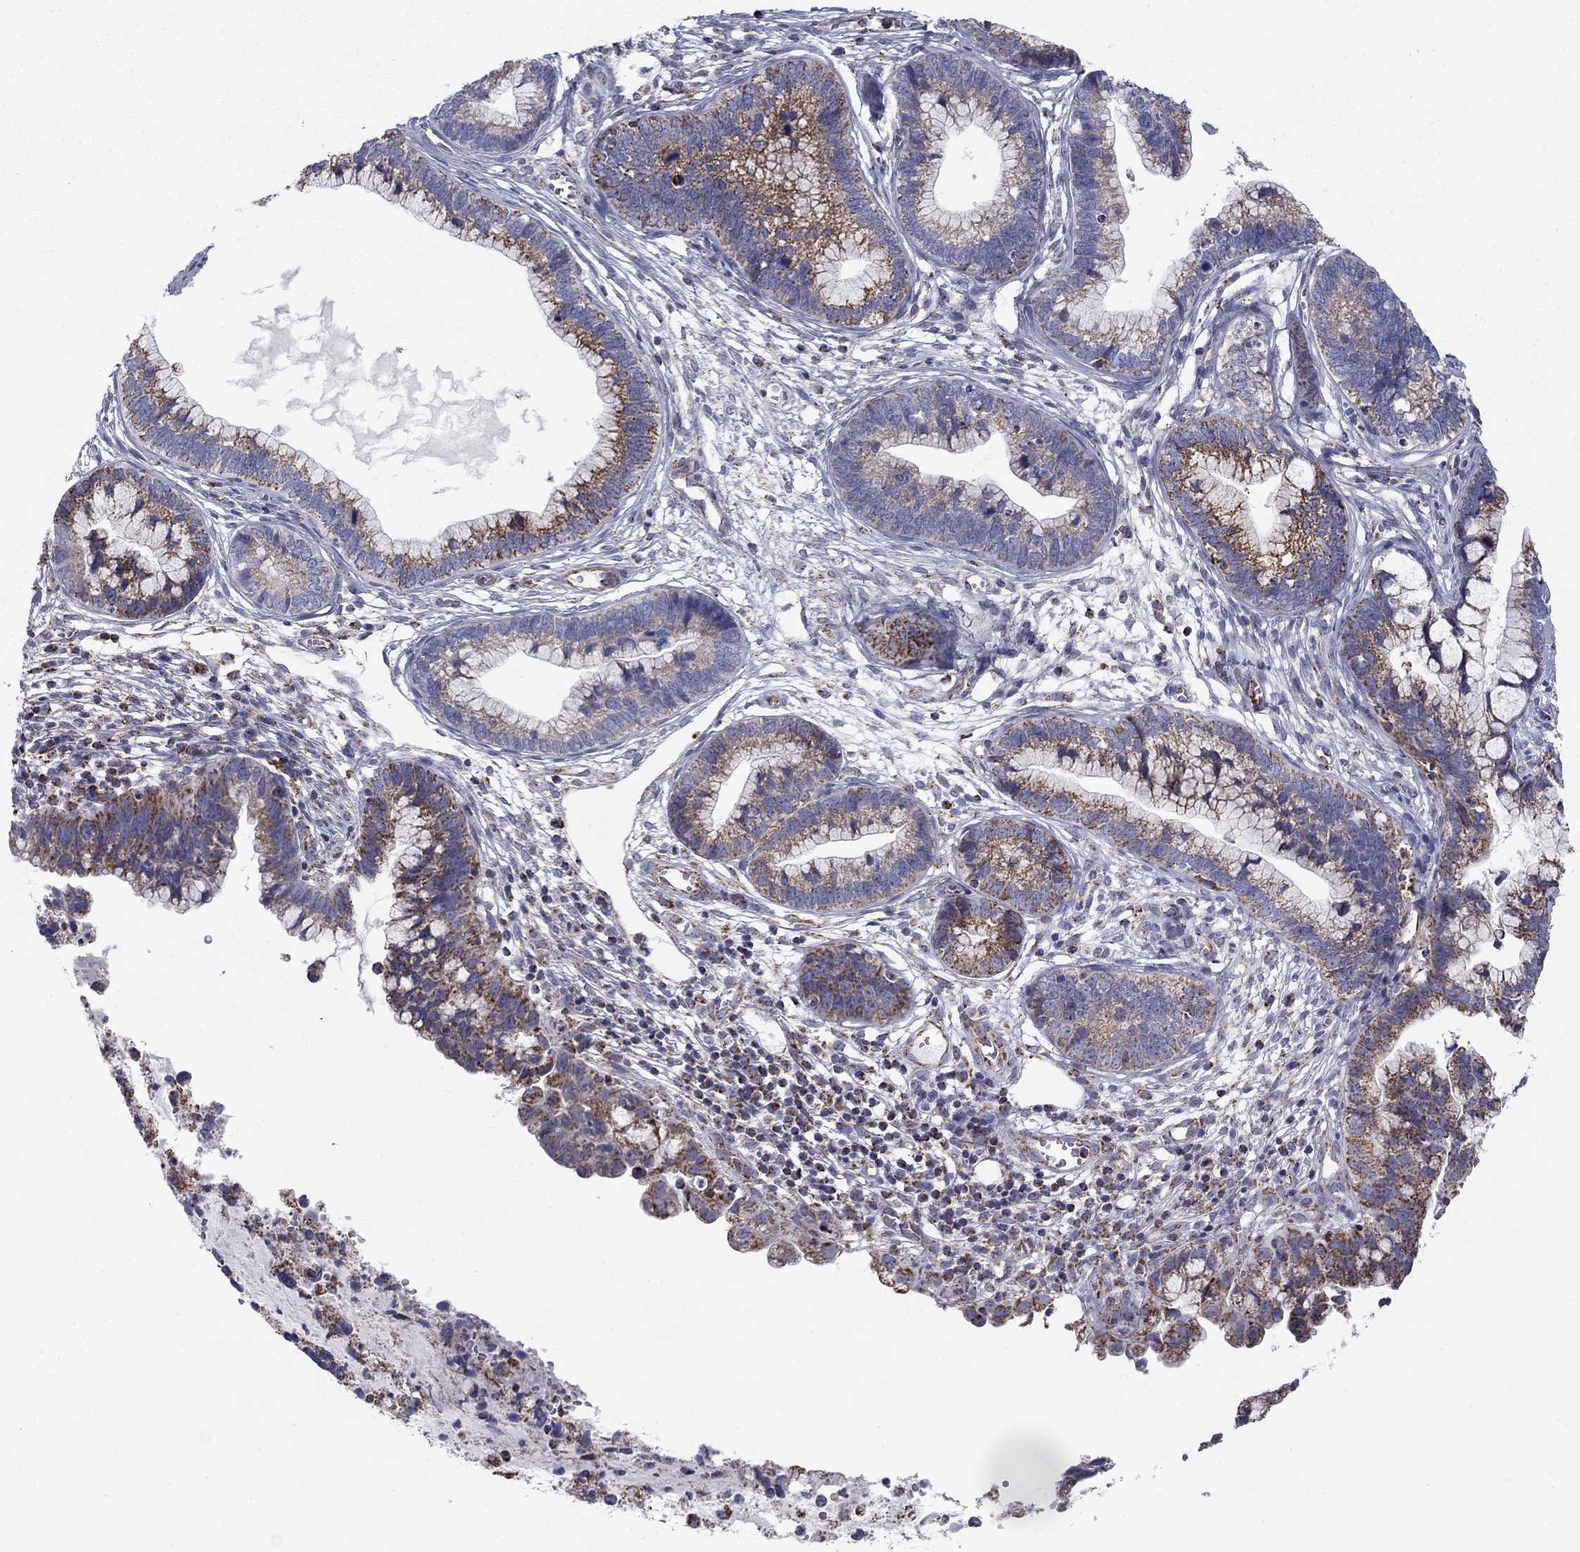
{"staining": {"intensity": "strong", "quantity": "<25%", "location": "cytoplasmic/membranous"}, "tissue": "cervical cancer", "cell_type": "Tumor cells", "image_type": "cancer", "snomed": [{"axis": "morphology", "description": "Adenocarcinoma, NOS"}, {"axis": "topography", "description": "Cervix"}], "caption": "Cervical cancer was stained to show a protein in brown. There is medium levels of strong cytoplasmic/membranous expression in about <25% of tumor cells. Nuclei are stained in blue.", "gene": "NDUFV1", "patient": {"sex": "female", "age": 44}}